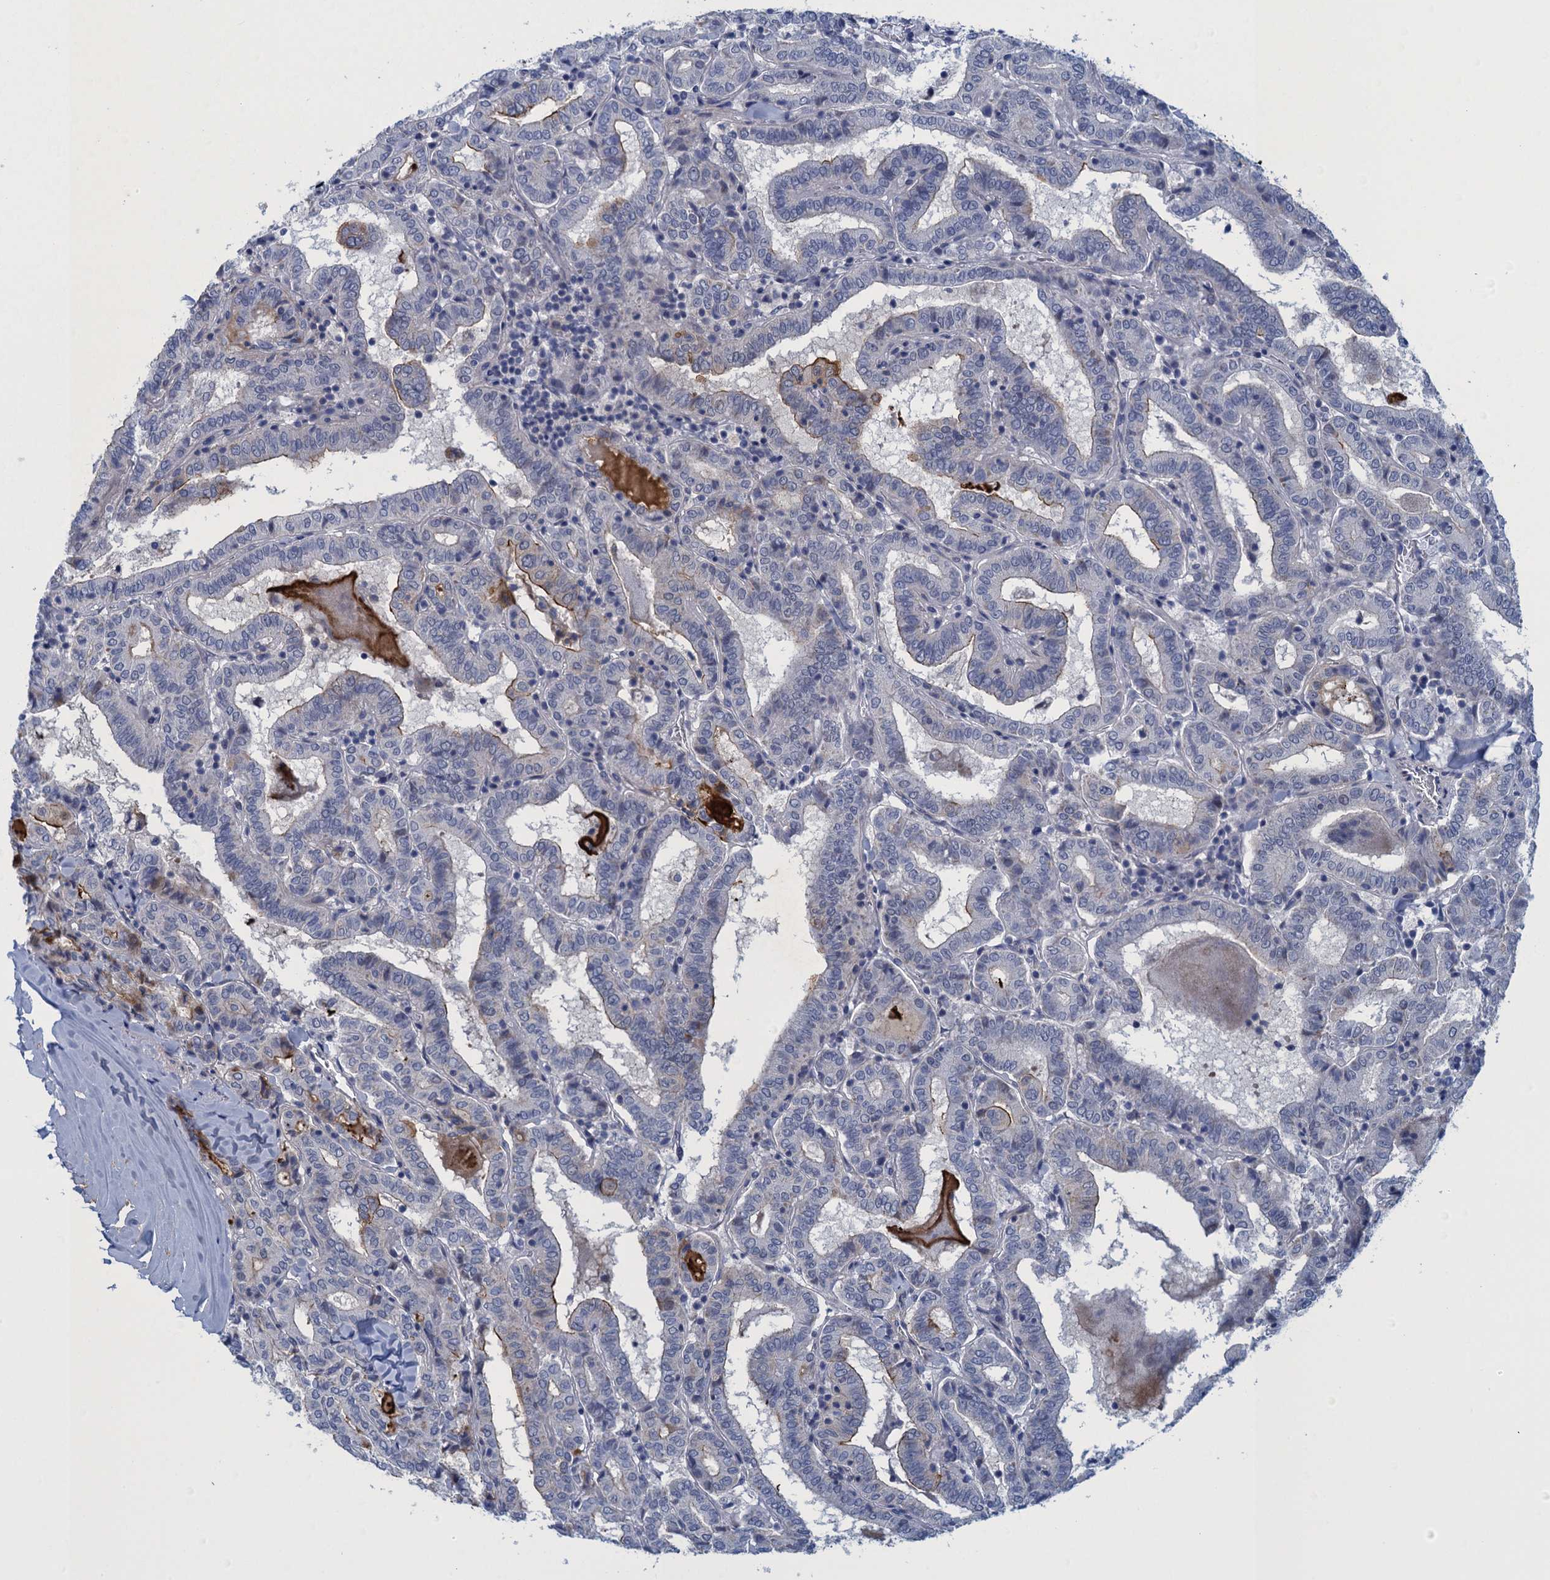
{"staining": {"intensity": "moderate", "quantity": "<25%", "location": "cytoplasmic/membranous"}, "tissue": "thyroid cancer", "cell_type": "Tumor cells", "image_type": "cancer", "snomed": [{"axis": "morphology", "description": "Papillary adenocarcinoma, NOS"}, {"axis": "topography", "description": "Thyroid gland"}], "caption": "This micrograph displays immunohistochemistry (IHC) staining of papillary adenocarcinoma (thyroid), with low moderate cytoplasmic/membranous expression in approximately <25% of tumor cells.", "gene": "SCEL", "patient": {"sex": "female", "age": 72}}